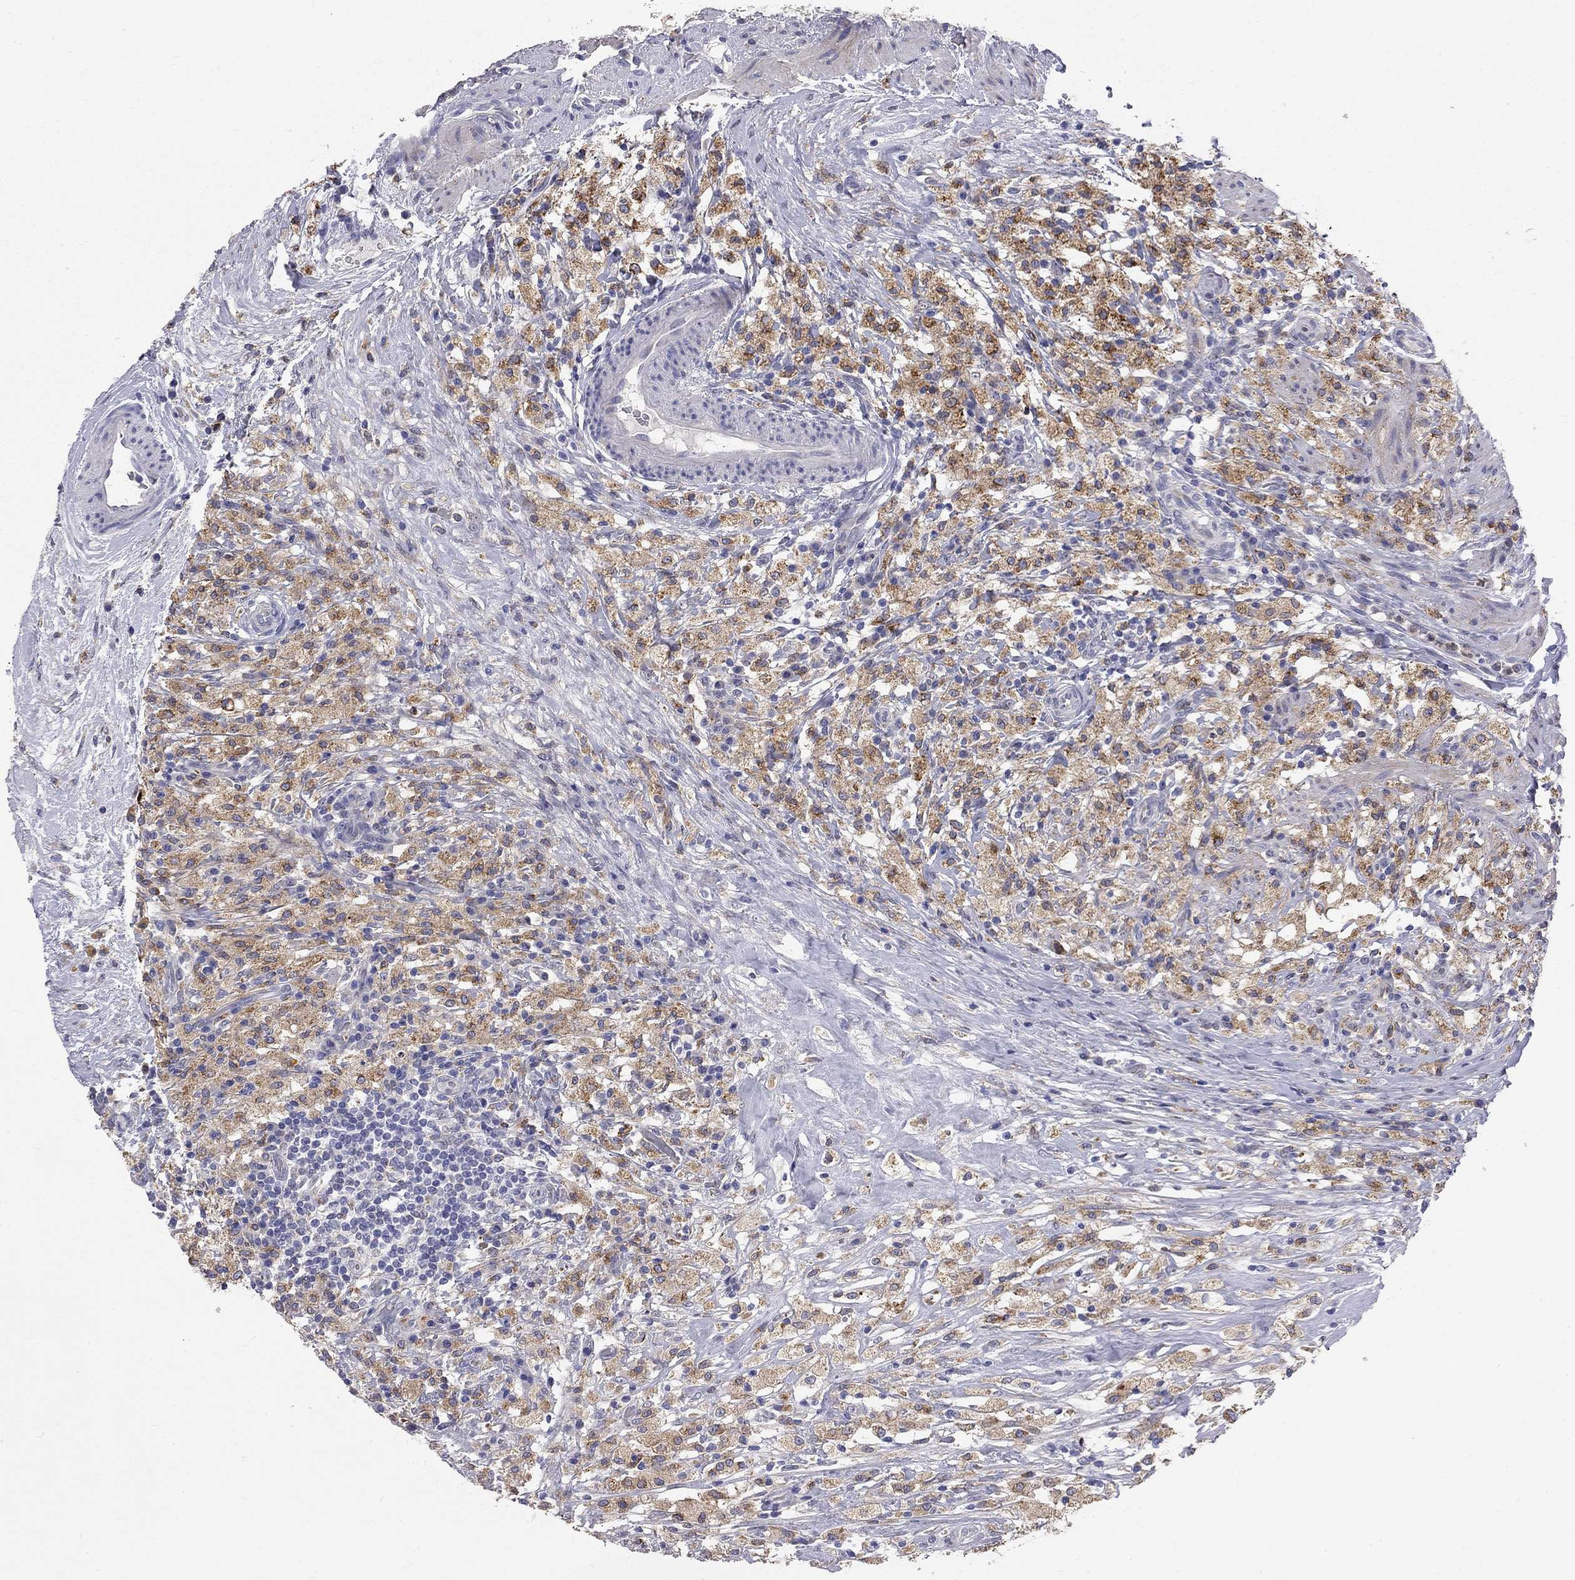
{"staining": {"intensity": "strong", "quantity": "25%-75%", "location": "cytoplasmic/membranous"}, "tissue": "testis cancer", "cell_type": "Tumor cells", "image_type": "cancer", "snomed": [{"axis": "morphology", "description": "Necrosis, NOS"}, {"axis": "morphology", "description": "Carcinoma, Embryonal, NOS"}, {"axis": "topography", "description": "Testis"}], "caption": "DAB immunohistochemical staining of human testis embryonal carcinoma demonstrates strong cytoplasmic/membranous protein expression in approximately 25%-75% of tumor cells.", "gene": "ACSL1", "patient": {"sex": "male", "age": 19}}